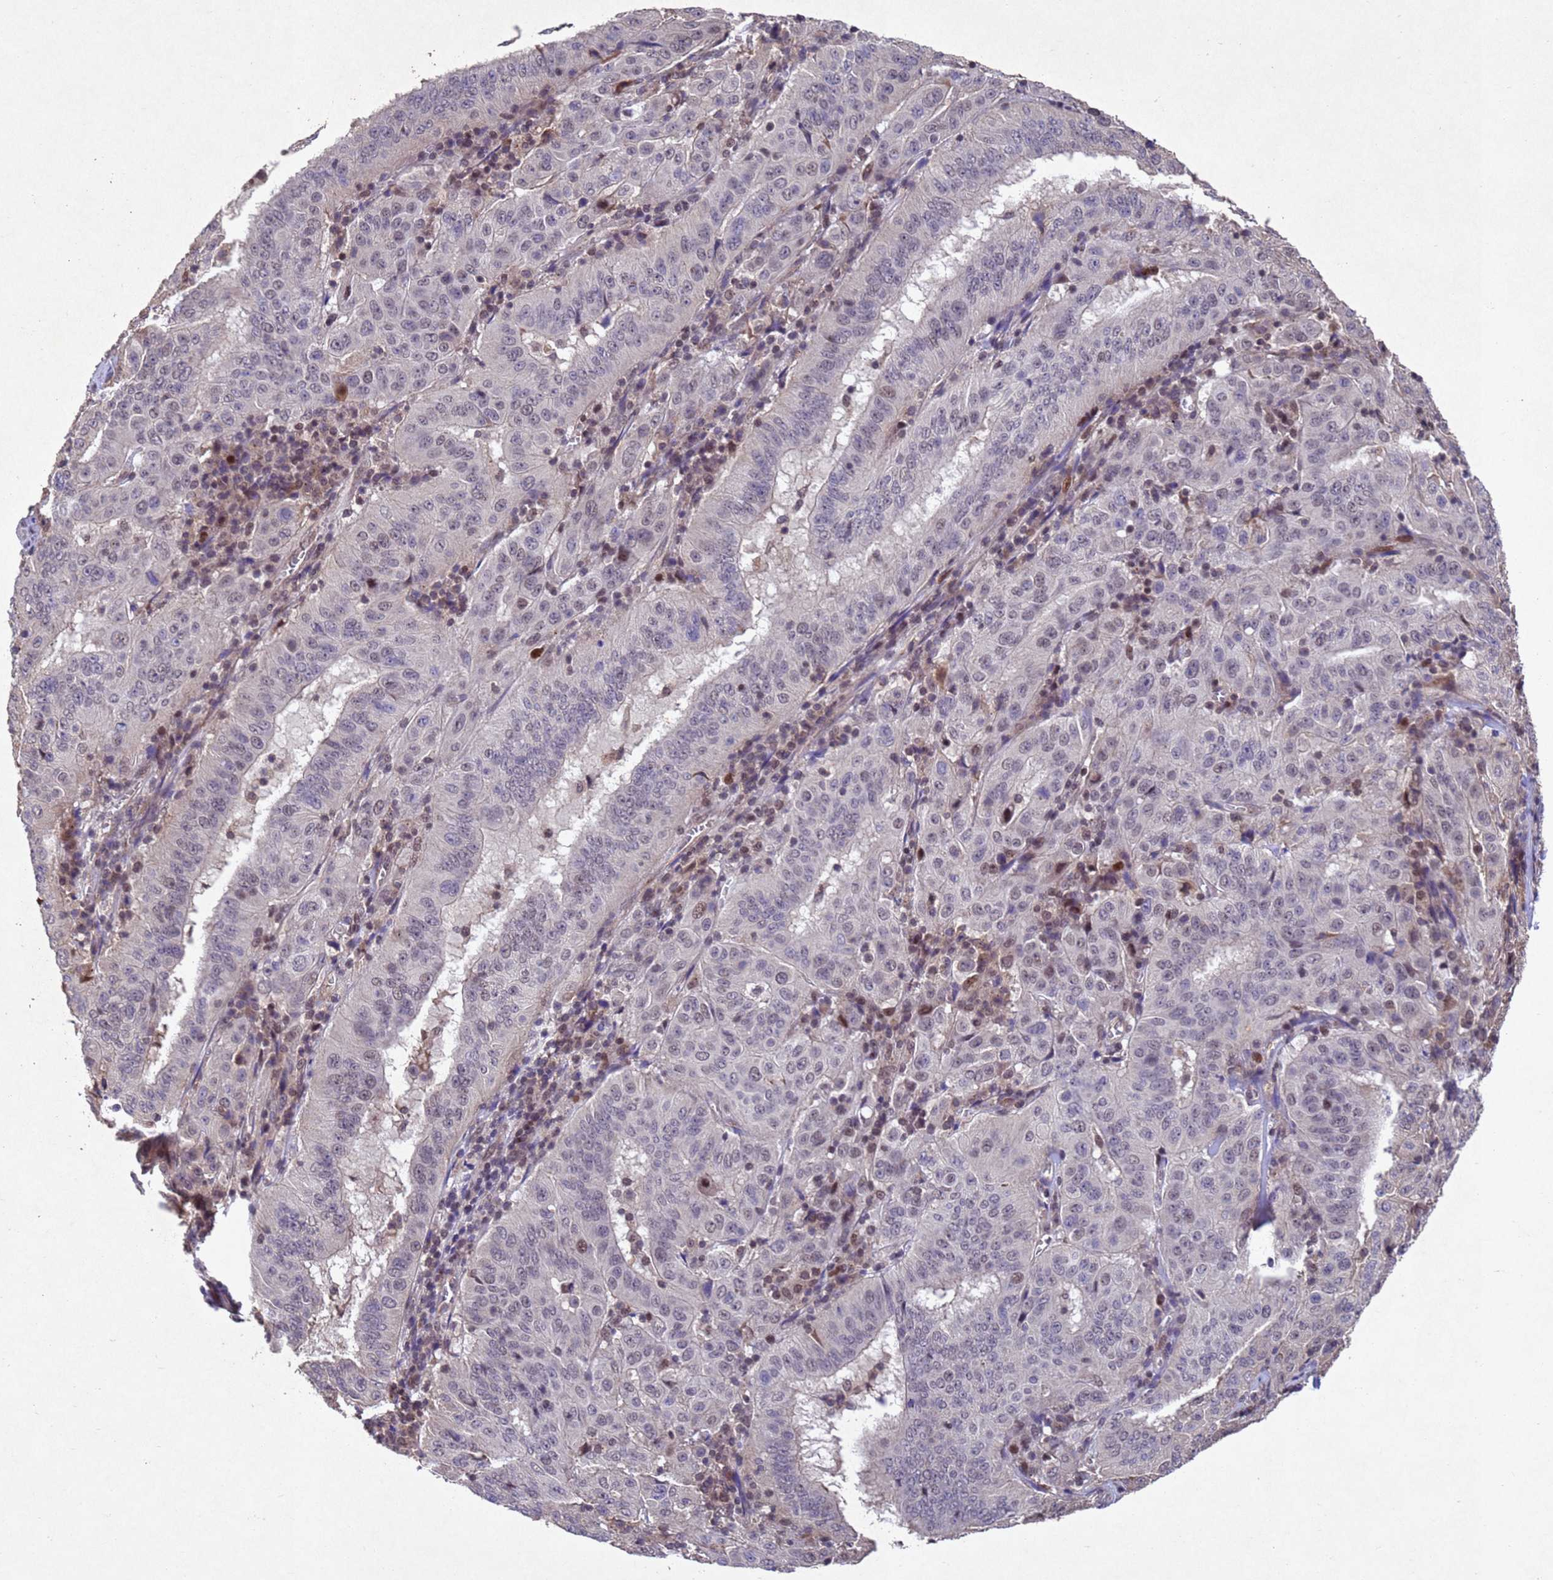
{"staining": {"intensity": "moderate", "quantity": "<25%", "location": "nuclear"}, "tissue": "pancreatic cancer", "cell_type": "Tumor cells", "image_type": "cancer", "snomed": [{"axis": "morphology", "description": "Adenocarcinoma, NOS"}, {"axis": "topography", "description": "Pancreas"}], "caption": "An image showing moderate nuclear positivity in approximately <25% of tumor cells in adenocarcinoma (pancreatic), as visualized by brown immunohistochemical staining.", "gene": "TBK1", "patient": {"sex": "male", "age": 63}}